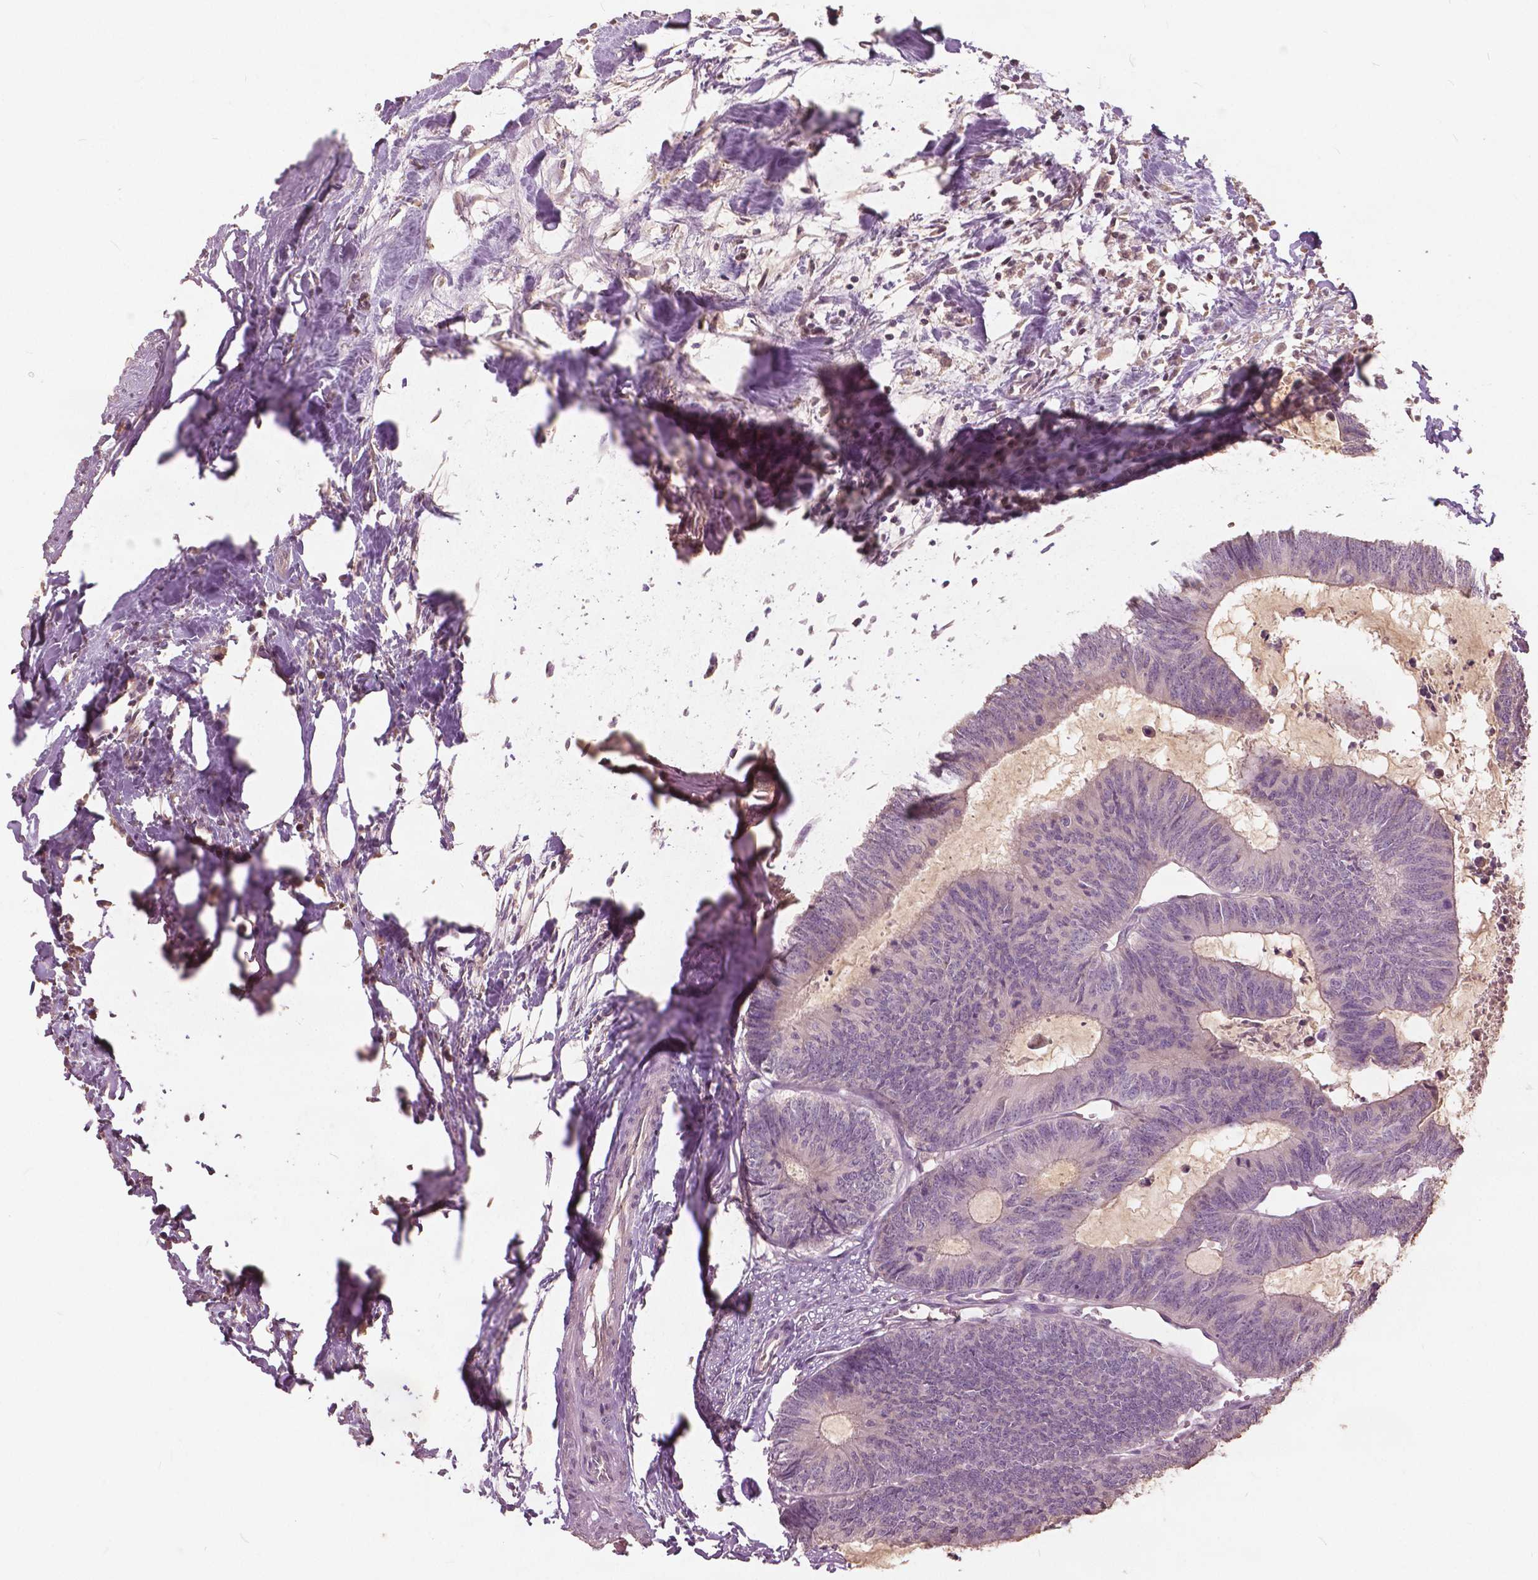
{"staining": {"intensity": "negative", "quantity": "none", "location": "none"}, "tissue": "colorectal cancer", "cell_type": "Tumor cells", "image_type": "cancer", "snomed": [{"axis": "morphology", "description": "Adenocarcinoma, NOS"}, {"axis": "topography", "description": "Colon"}, {"axis": "topography", "description": "Rectum"}], "caption": "A micrograph of adenocarcinoma (colorectal) stained for a protein shows no brown staining in tumor cells.", "gene": "ANGPTL4", "patient": {"sex": "male", "age": 57}}